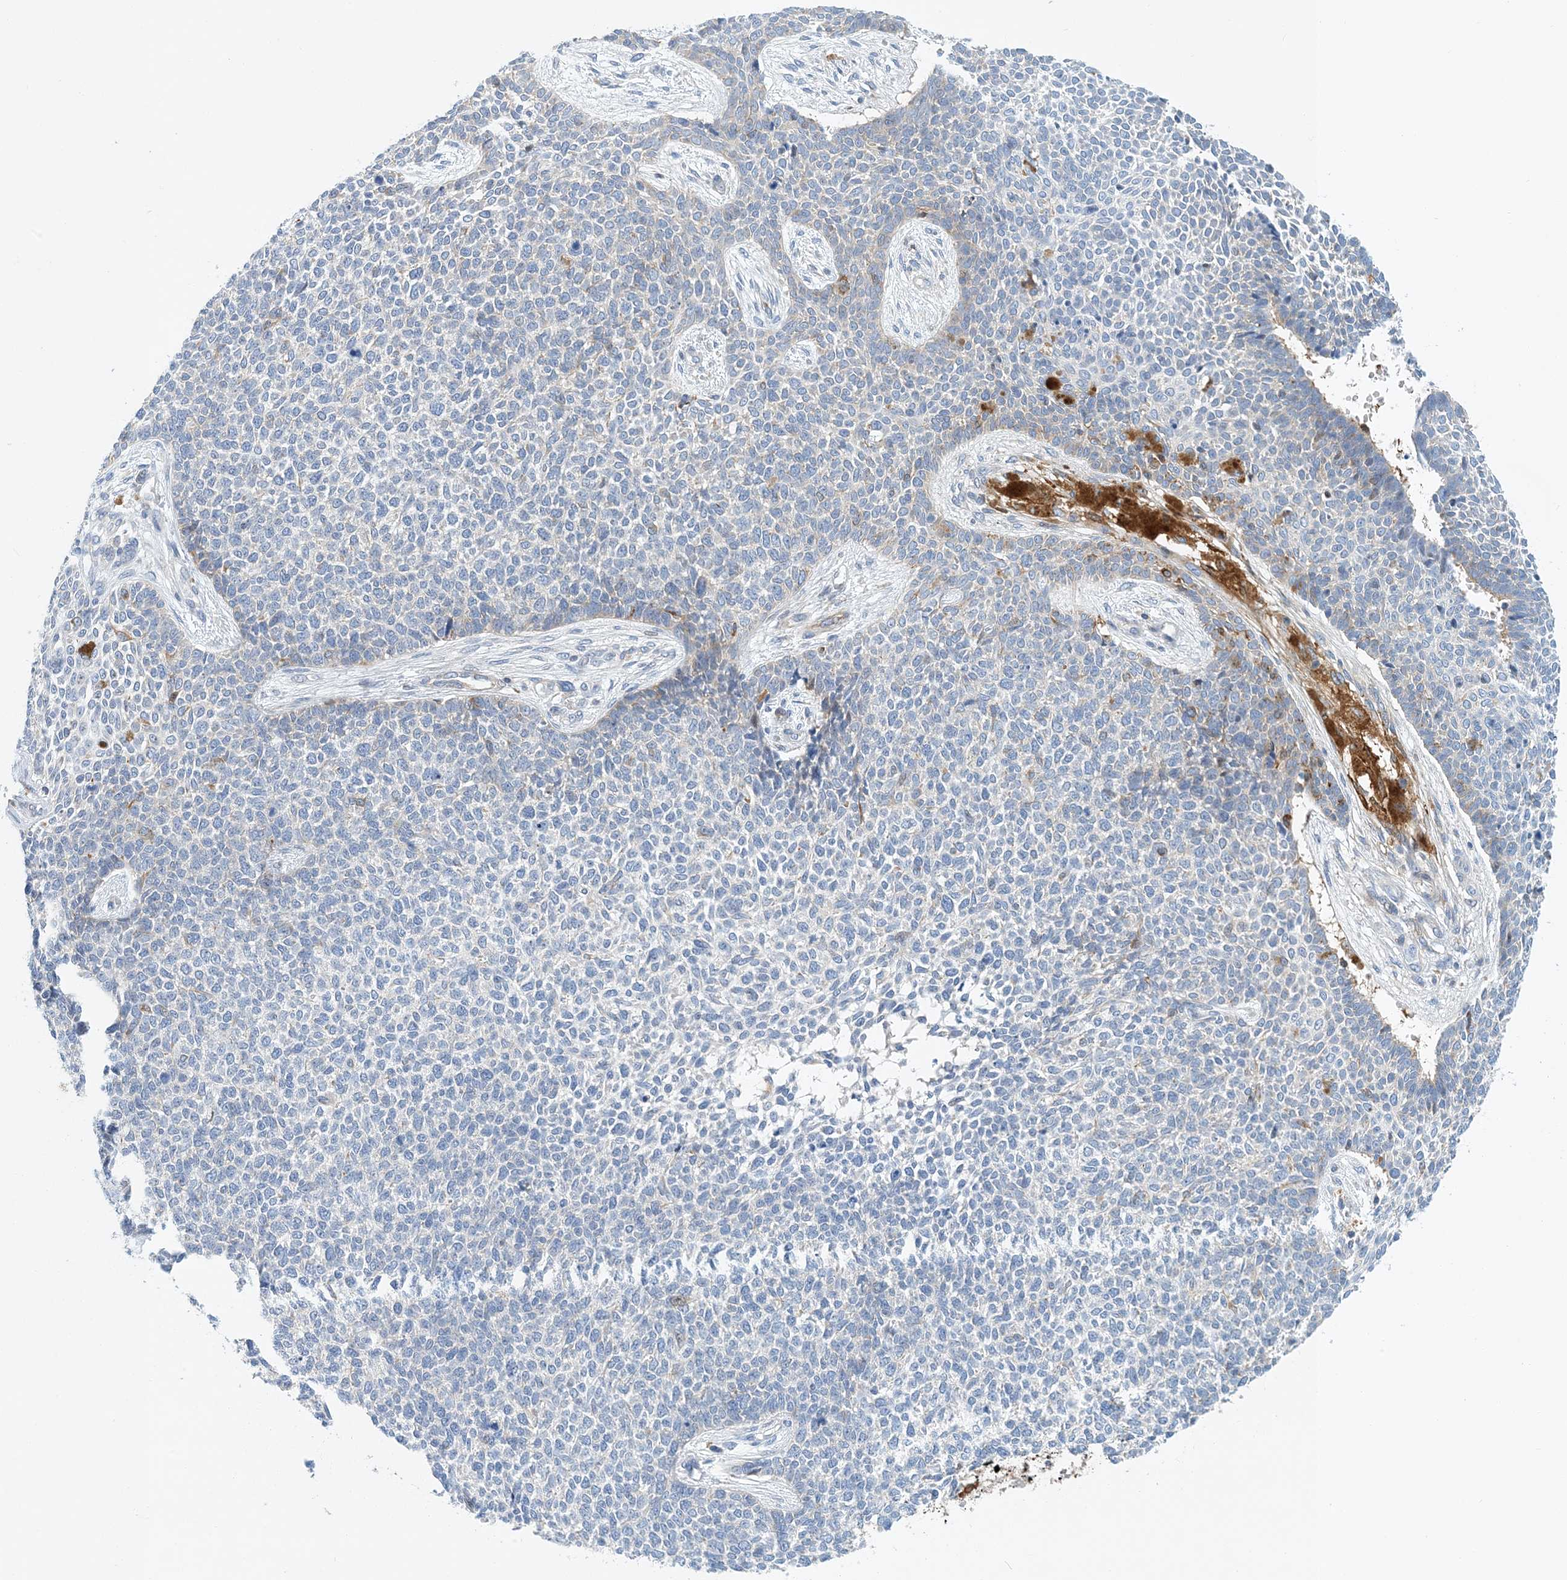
{"staining": {"intensity": "negative", "quantity": "none", "location": "none"}, "tissue": "skin cancer", "cell_type": "Tumor cells", "image_type": "cancer", "snomed": [{"axis": "morphology", "description": "Basal cell carcinoma"}, {"axis": "topography", "description": "Skin"}], "caption": "Protein analysis of basal cell carcinoma (skin) demonstrates no significant staining in tumor cells.", "gene": "PCDHA2", "patient": {"sex": "female", "age": 84}}